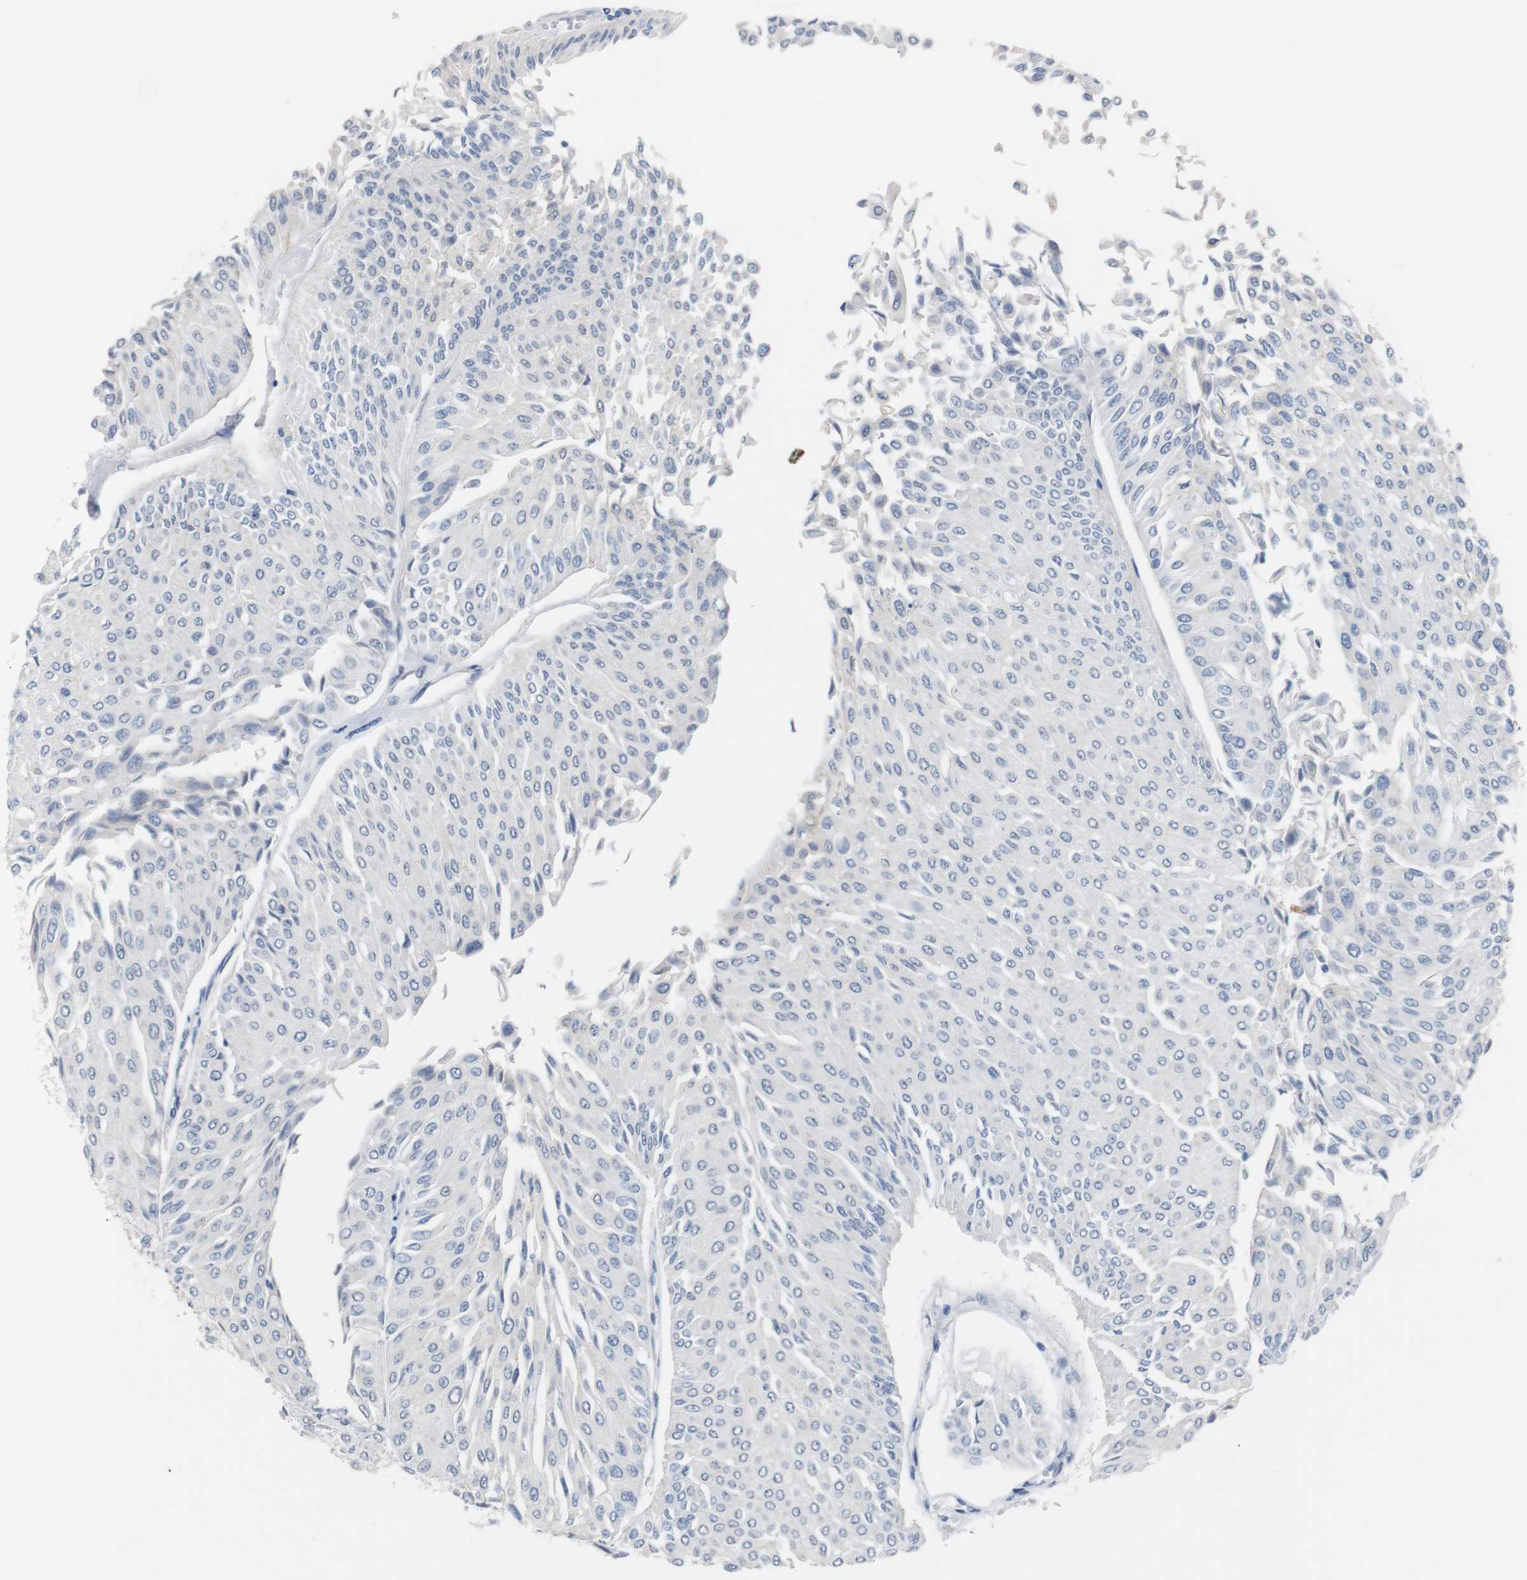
{"staining": {"intensity": "negative", "quantity": "none", "location": "none"}, "tissue": "urothelial cancer", "cell_type": "Tumor cells", "image_type": "cancer", "snomed": [{"axis": "morphology", "description": "Urothelial carcinoma, Low grade"}, {"axis": "topography", "description": "Urinary bladder"}], "caption": "Urothelial cancer was stained to show a protein in brown. There is no significant staining in tumor cells.", "gene": "CHRM5", "patient": {"sex": "male", "age": 67}}